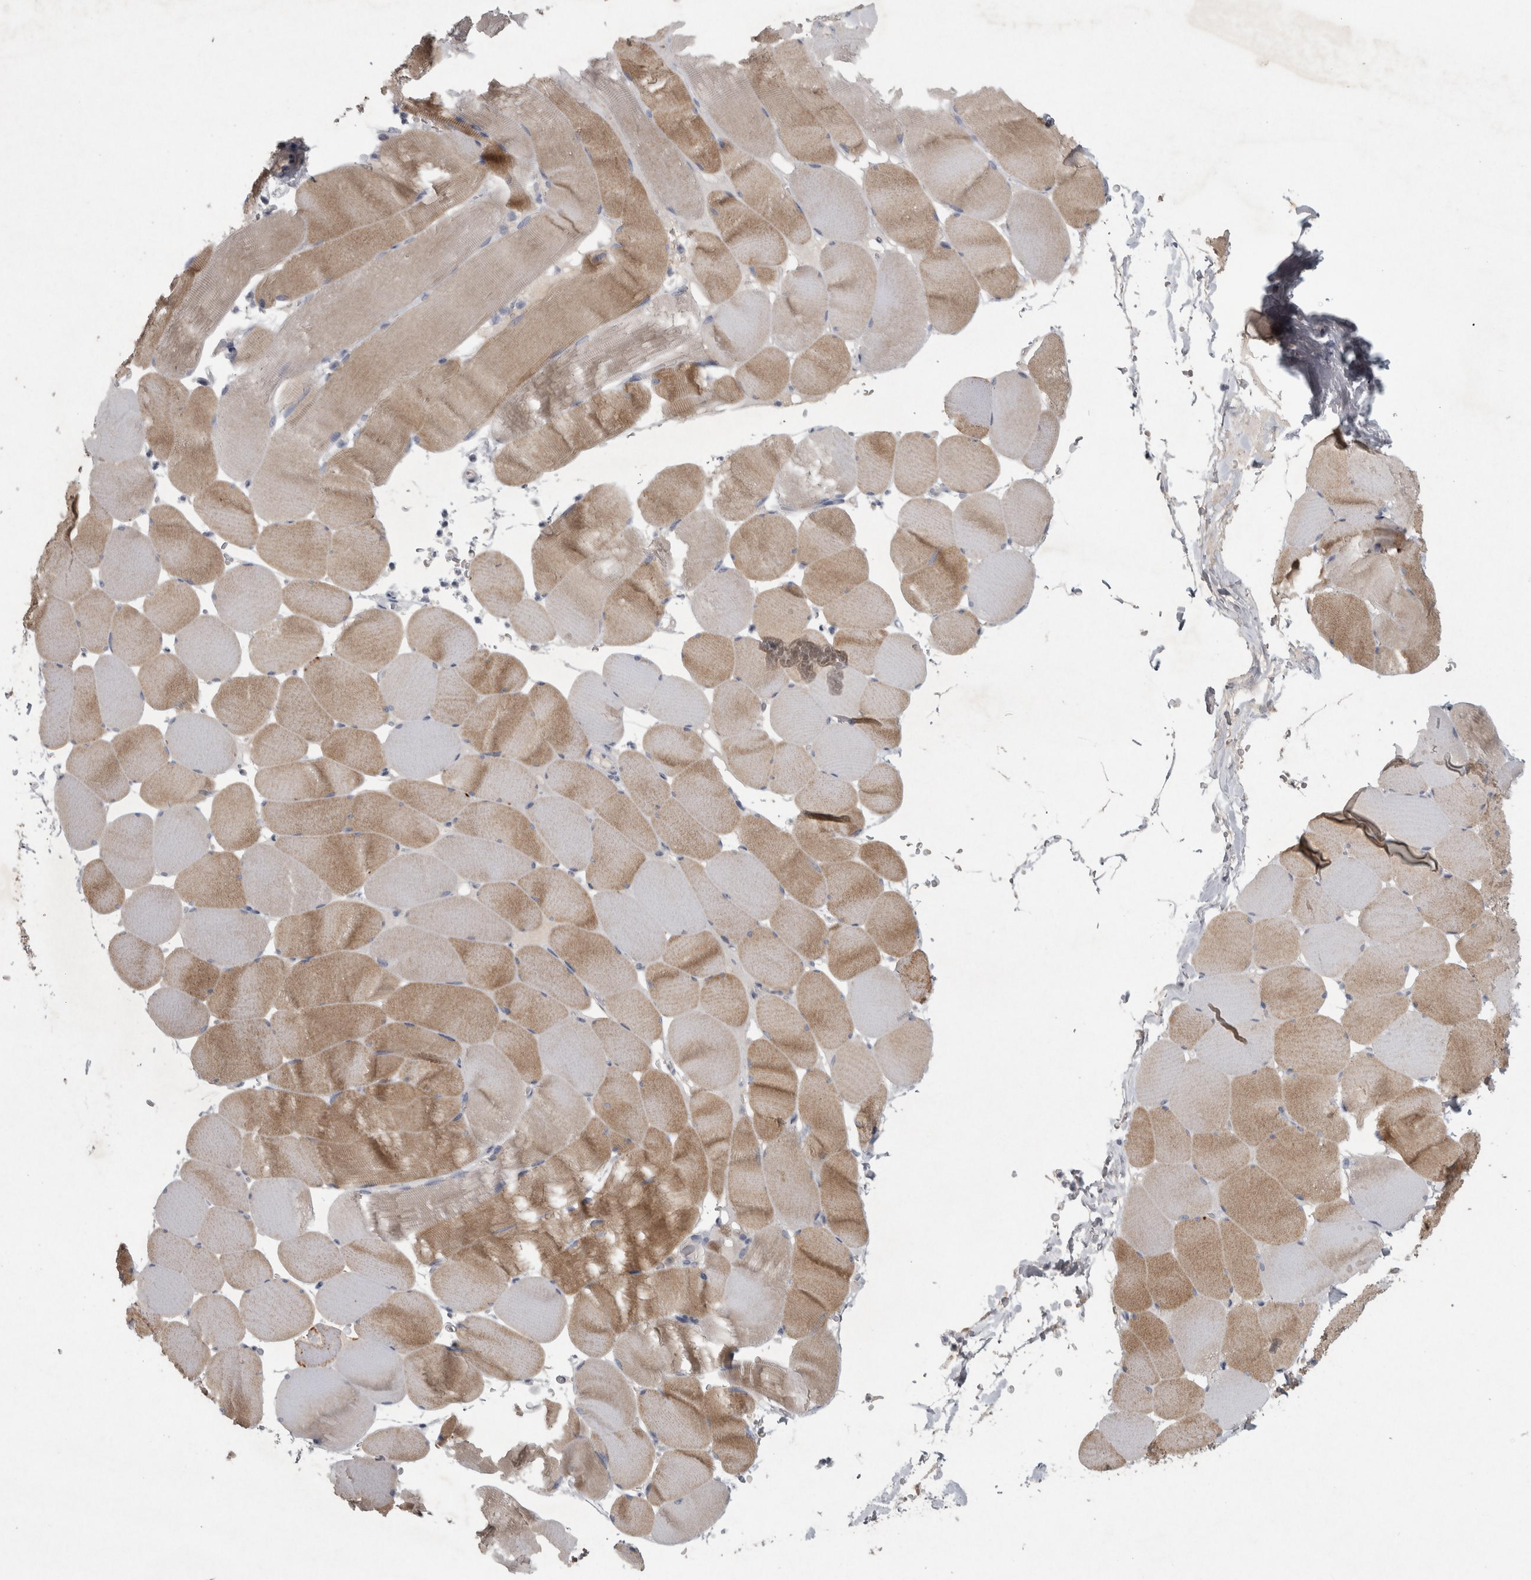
{"staining": {"intensity": "weak", "quantity": "25%-75%", "location": "cytoplasmic/membranous"}, "tissue": "skeletal muscle", "cell_type": "Myocytes", "image_type": "normal", "snomed": [{"axis": "morphology", "description": "Normal tissue, NOS"}, {"axis": "topography", "description": "Skeletal muscle"}], "caption": "Immunohistochemistry (DAB) staining of benign human skeletal muscle exhibits weak cytoplasmic/membranous protein expression in approximately 25%-75% of myocytes. (IHC, brightfield microscopy, high magnification).", "gene": "ENPP7", "patient": {"sex": "male", "age": 62}}